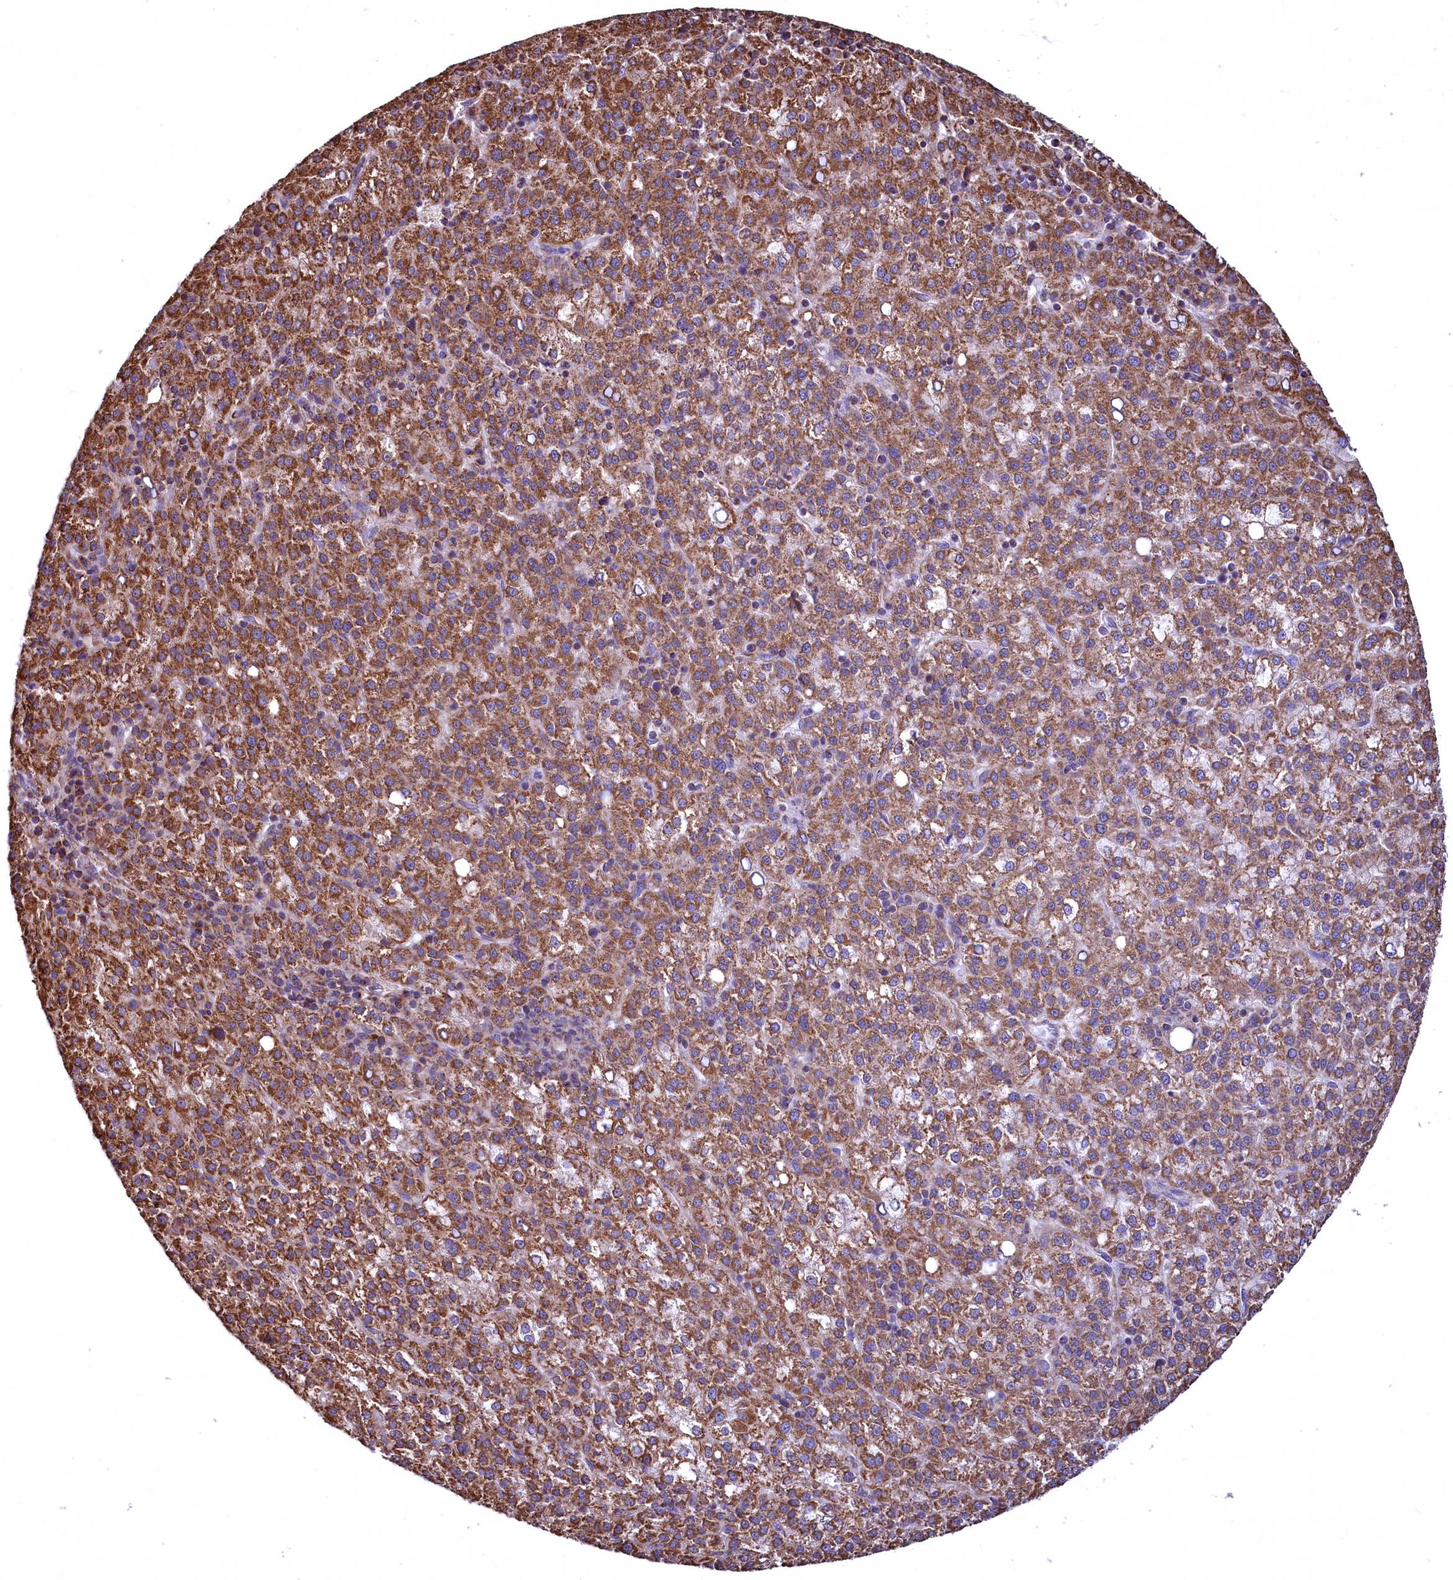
{"staining": {"intensity": "moderate", "quantity": ">75%", "location": "cytoplasmic/membranous"}, "tissue": "liver cancer", "cell_type": "Tumor cells", "image_type": "cancer", "snomed": [{"axis": "morphology", "description": "Carcinoma, Hepatocellular, NOS"}, {"axis": "topography", "description": "Liver"}], "caption": "Tumor cells show medium levels of moderate cytoplasmic/membranous expression in about >75% of cells in human liver cancer.", "gene": "NUDT15", "patient": {"sex": "female", "age": 58}}